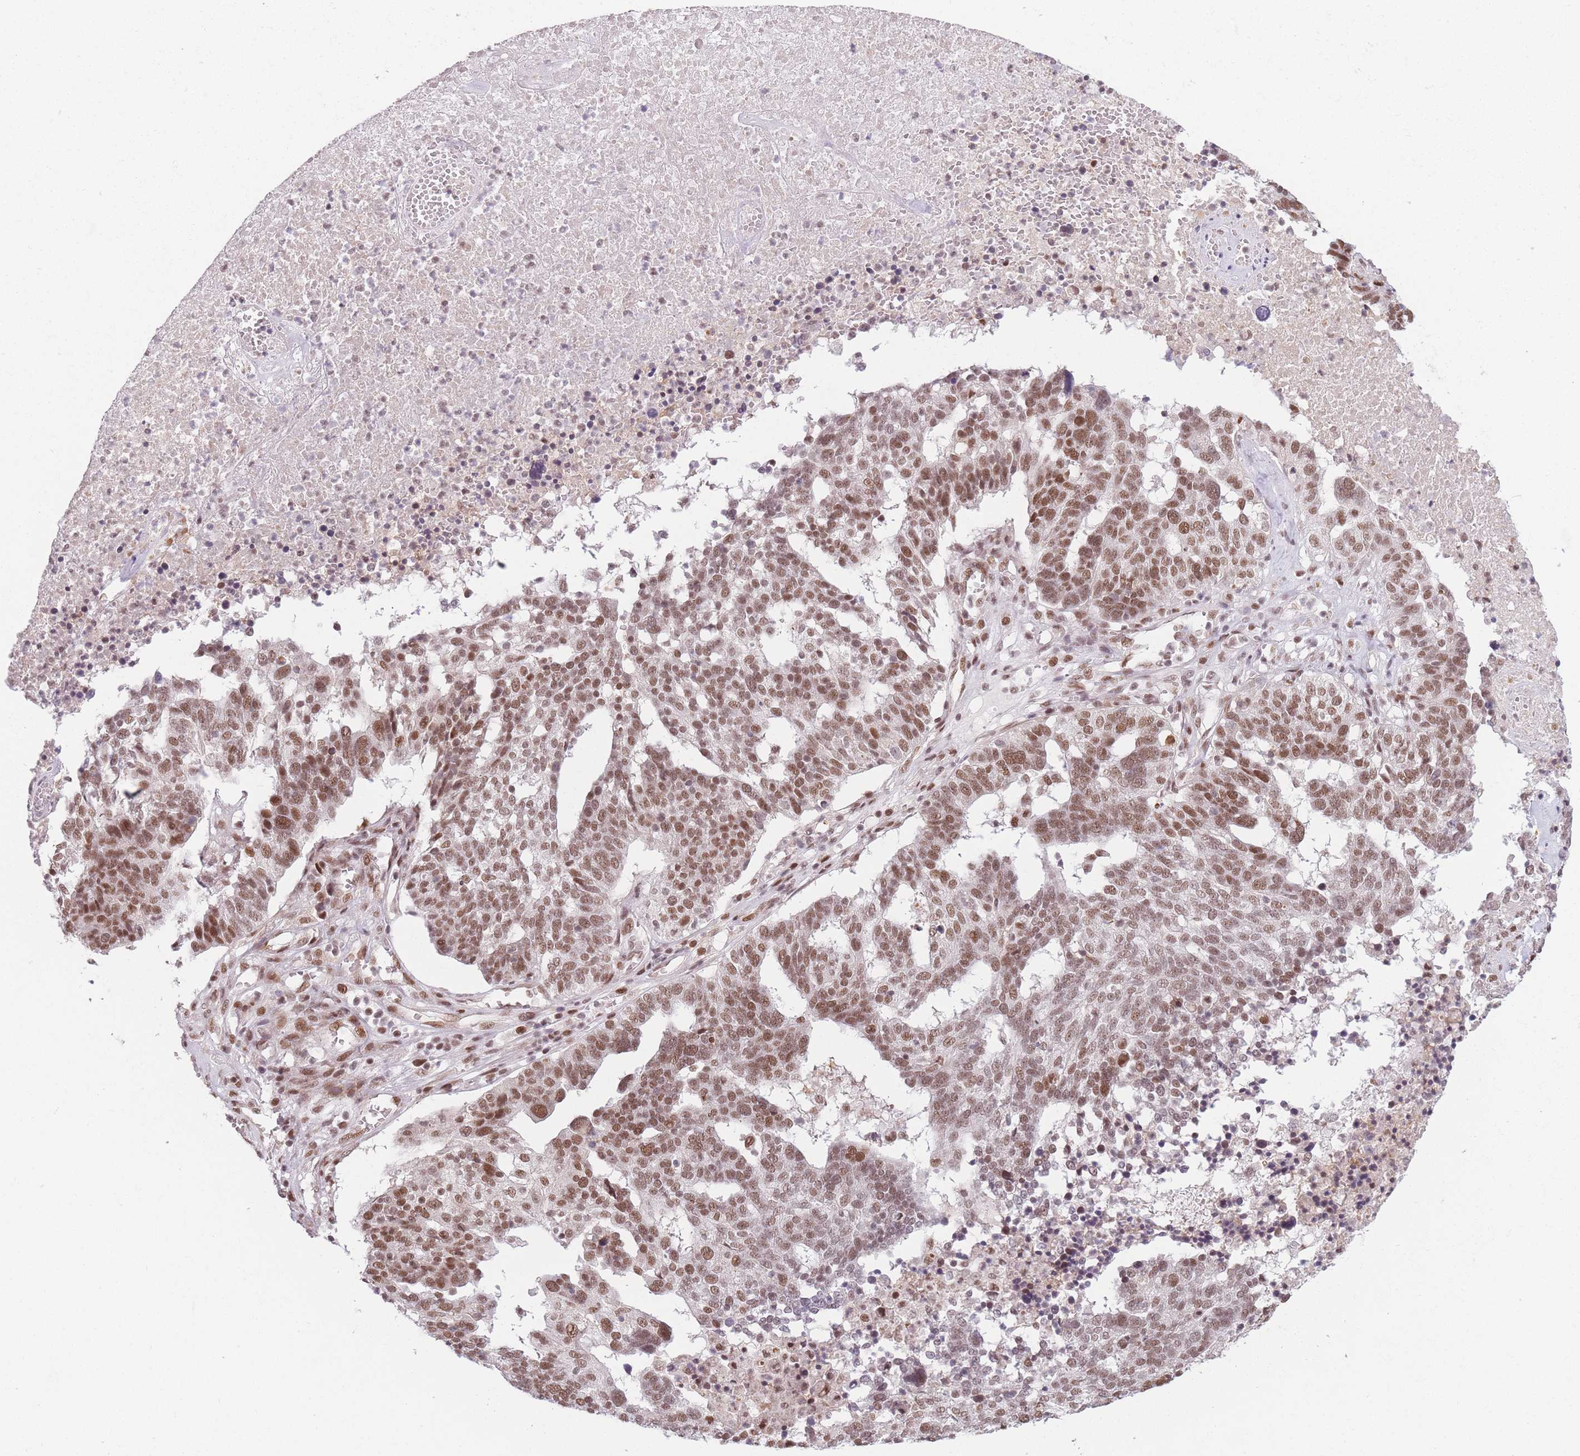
{"staining": {"intensity": "moderate", "quantity": ">75%", "location": "nuclear"}, "tissue": "ovarian cancer", "cell_type": "Tumor cells", "image_type": "cancer", "snomed": [{"axis": "morphology", "description": "Cystadenocarcinoma, serous, NOS"}, {"axis": "topography", "description": "Ovary"}], "caption": "High-magnification brightfield microscopy of ovarian cancer stained with DAB (brown) and counterstained with hematoxylin (blue). tumor cells exhibit moderate nuclear staining is identified in approximately>75% of cells.", "gene": "SUPT6H", "patient": {"sex": "female", "age": 59}}